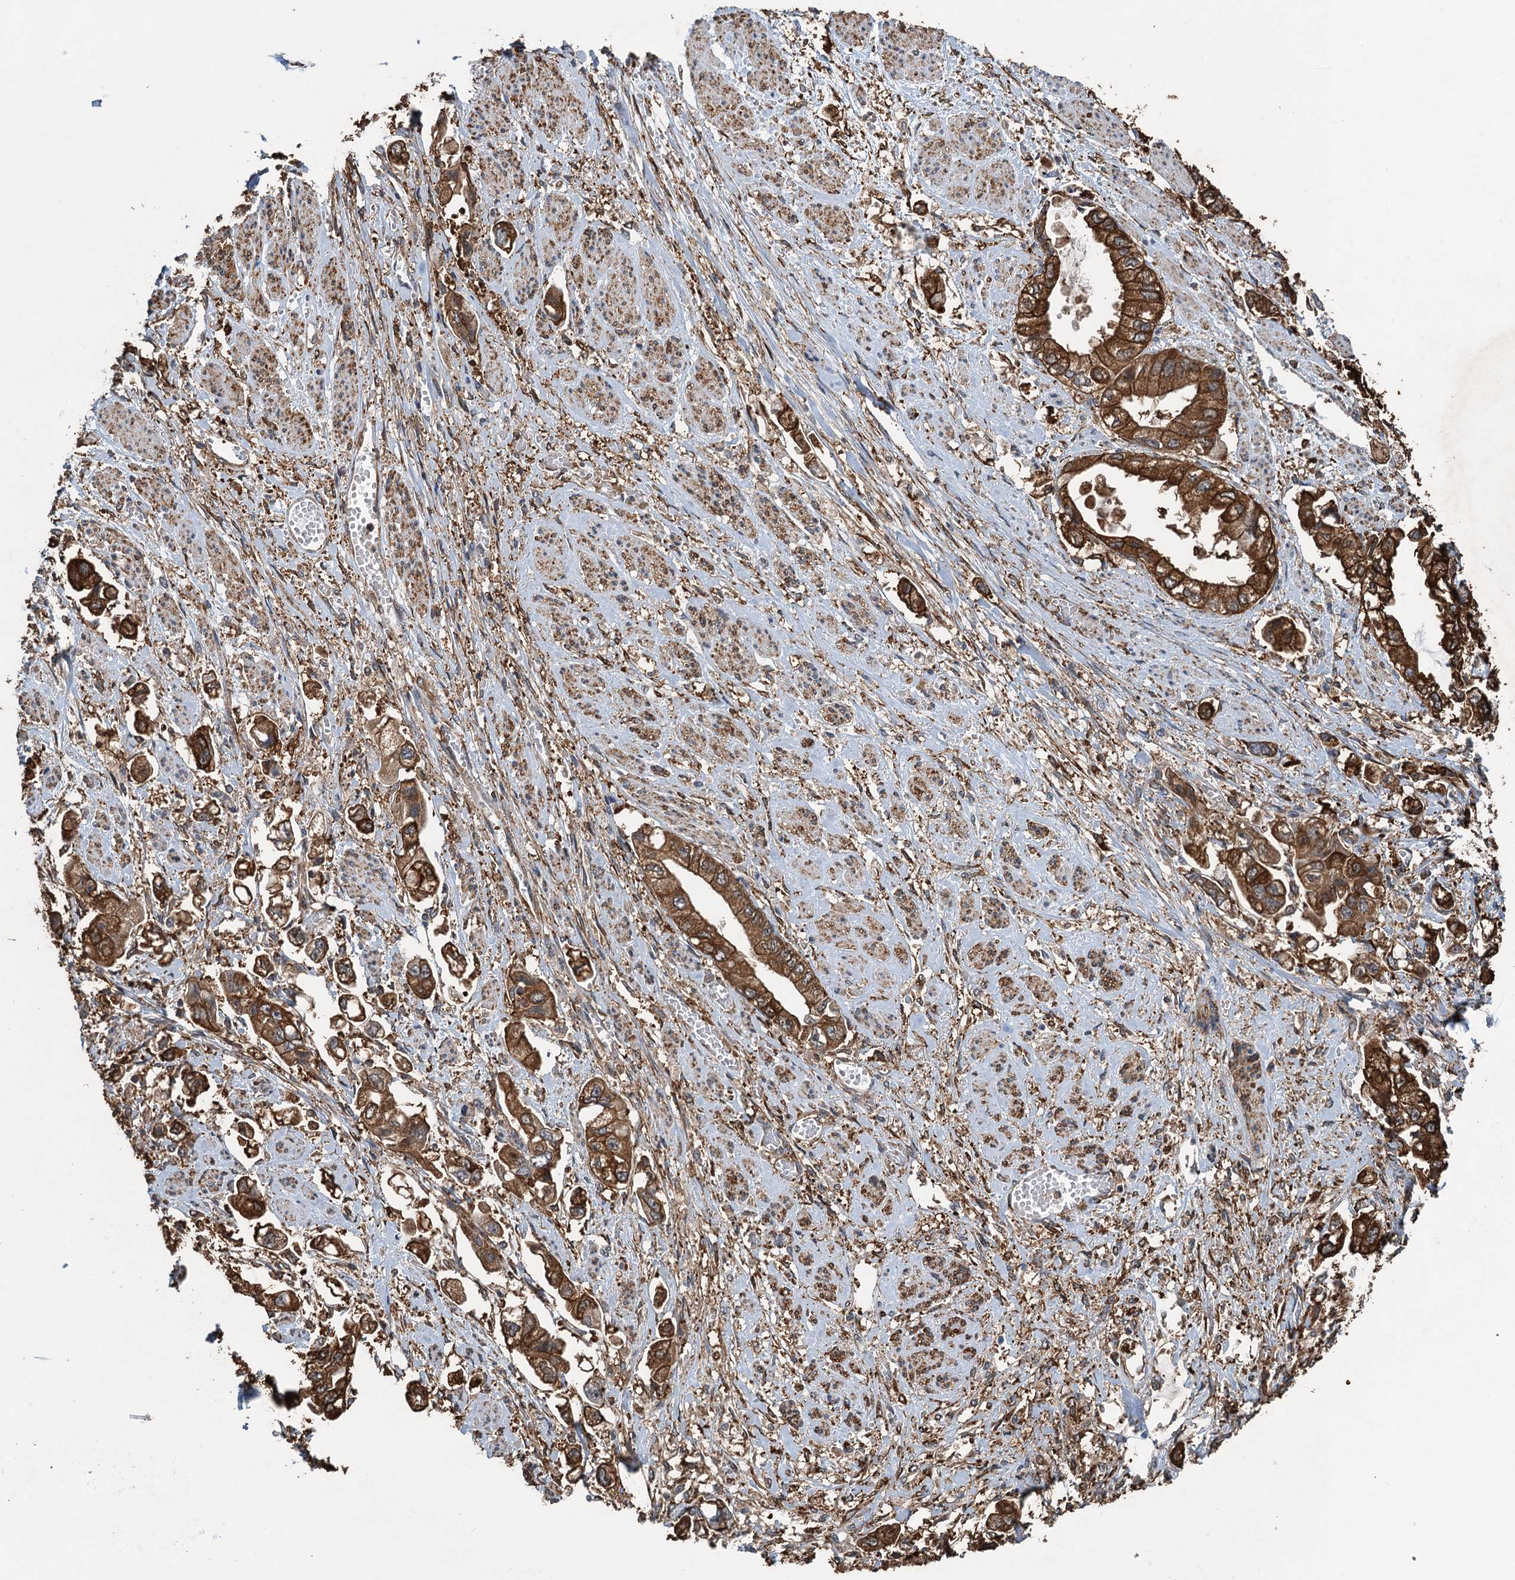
{"staining": {"intensity": "strong", "quantity": ">75%", "location": "cytoplasmic/membranous"}, "tissue": "stomach cancer", "cell_type": "Tumor cells", "image_type": "cancer", "snomed": [{"axis": "morphology", "description": "Adenocarcinoma, NOS"}, {"axis": "topography", "description": "Stomach"}], "caption": "Immunohistochemistry (IHC) image of neoplastic tissue: human stomach adenocarcinoma stained using IHC displays high levels of strong protein expression localized specifically in the cytoplasmic/membranous of tumor cells, appearing as a cytoplasmic/membranous brown color.", "gene": "WHAMM", "patient": {"sex": "male", "age": 62}}